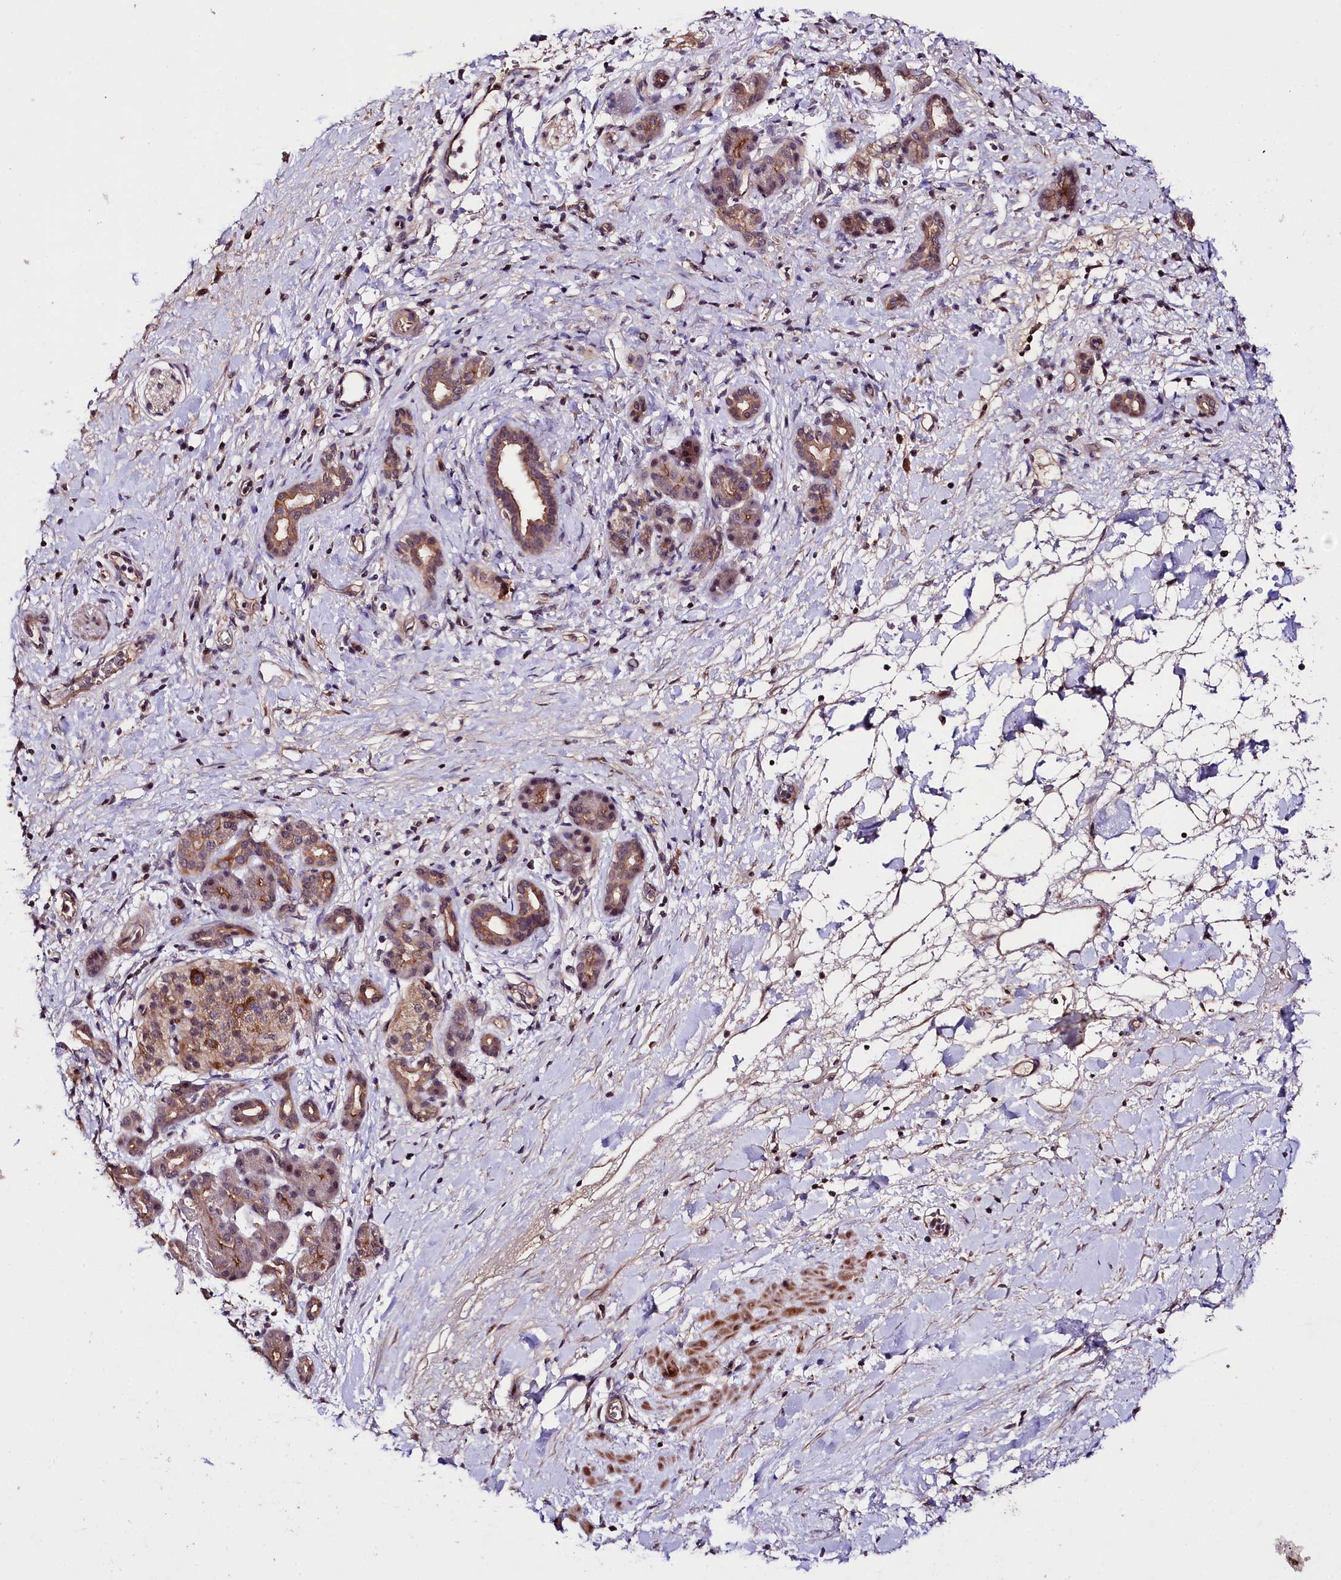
{"staining": {"intensity": "moderate", "quantity": ">75%", "location": "cytoplasmic/membranous"}, "tissue": "pancreatic cancer", "cell_type": "Tumor cells", "image_type": "cancer", "snomed": [{"axis": "morphology", "description": "Normal tissue, NOS"}, {"axis": "morphology", "description": "Adenocarcinoma, NOS"}, {"axis": "topography", "description": "Pancreas"}, {"axis": "topography", "description": "Peripheral nerve tissue"}], "caption": "Pancreatic cancer (adenocarcinoma) stained with DAB (3,3'-diaminobenzidine) immunohistochemistry displays medium levels of moderate cytoplasmic/membranous staining in approximately >75% of tumor cells. (DAB (3,3'-diaminobenzidine) IHC with brightfield microscopy, high magnification).", "gene": "TAFAZZIN", "patient": {"sex": "female", "age": 77}}